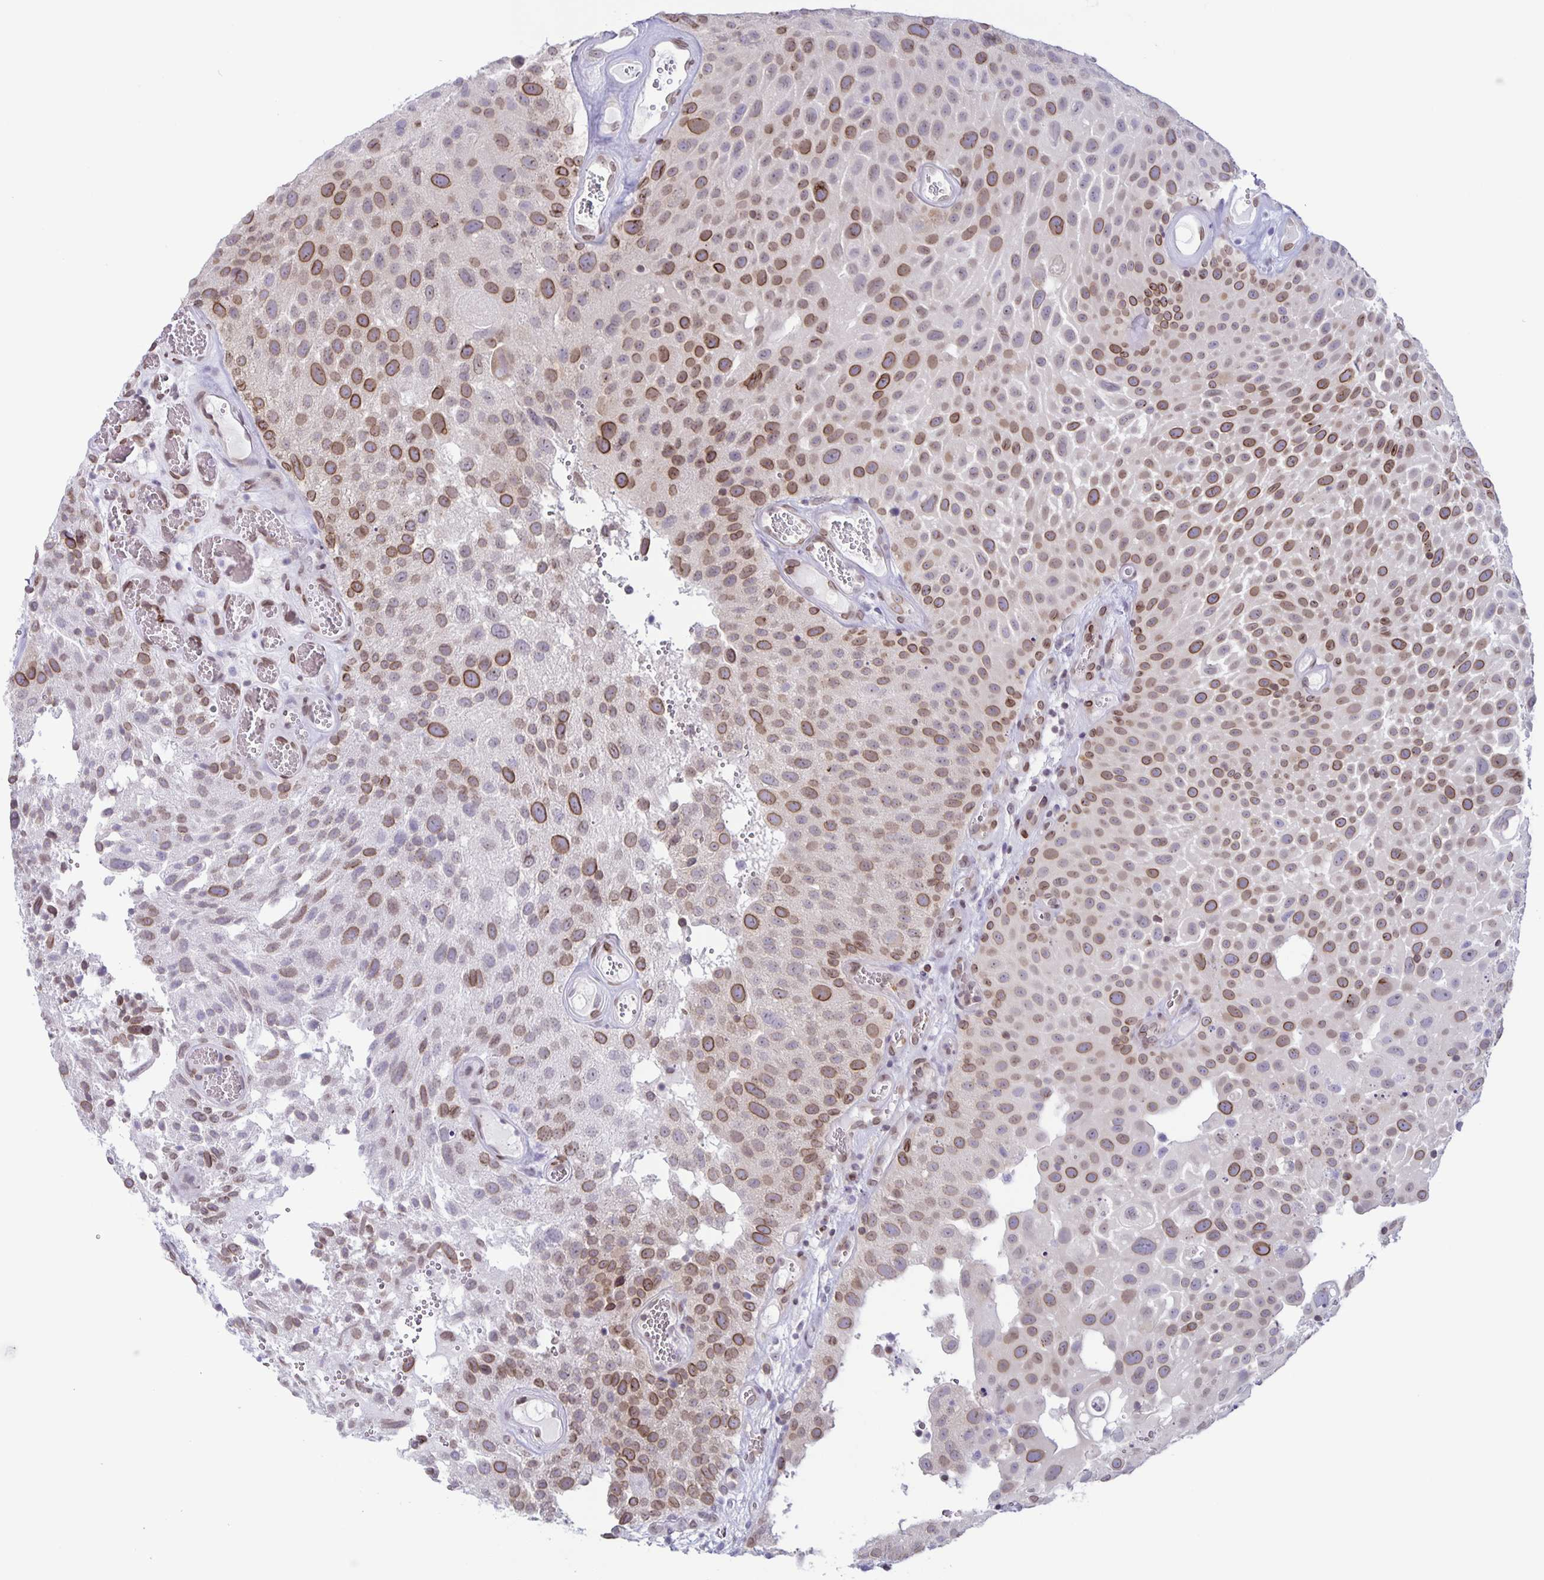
{"staining": {"intensity": "moderate", "quantity": ">75%", "location": "cytoplasmic/membranous,nuclear"}, "tissue": "urothelial cancer", "cell_type": "Tumor cells", "image_type": "cancer", "snomed": [{"axis": "morphology", "description": "Urothelial carcinoma, Low grade"}, {"axis": "topography", "description": "Urinary bladder"}], "caption": "Moderate cytoplasmic/membranous and nuclear staining is present in approximately >75% of tumor cells in urothelial cancer.", "gene": "SYNE2", "patient": {"sex": "male", "age": 72}}